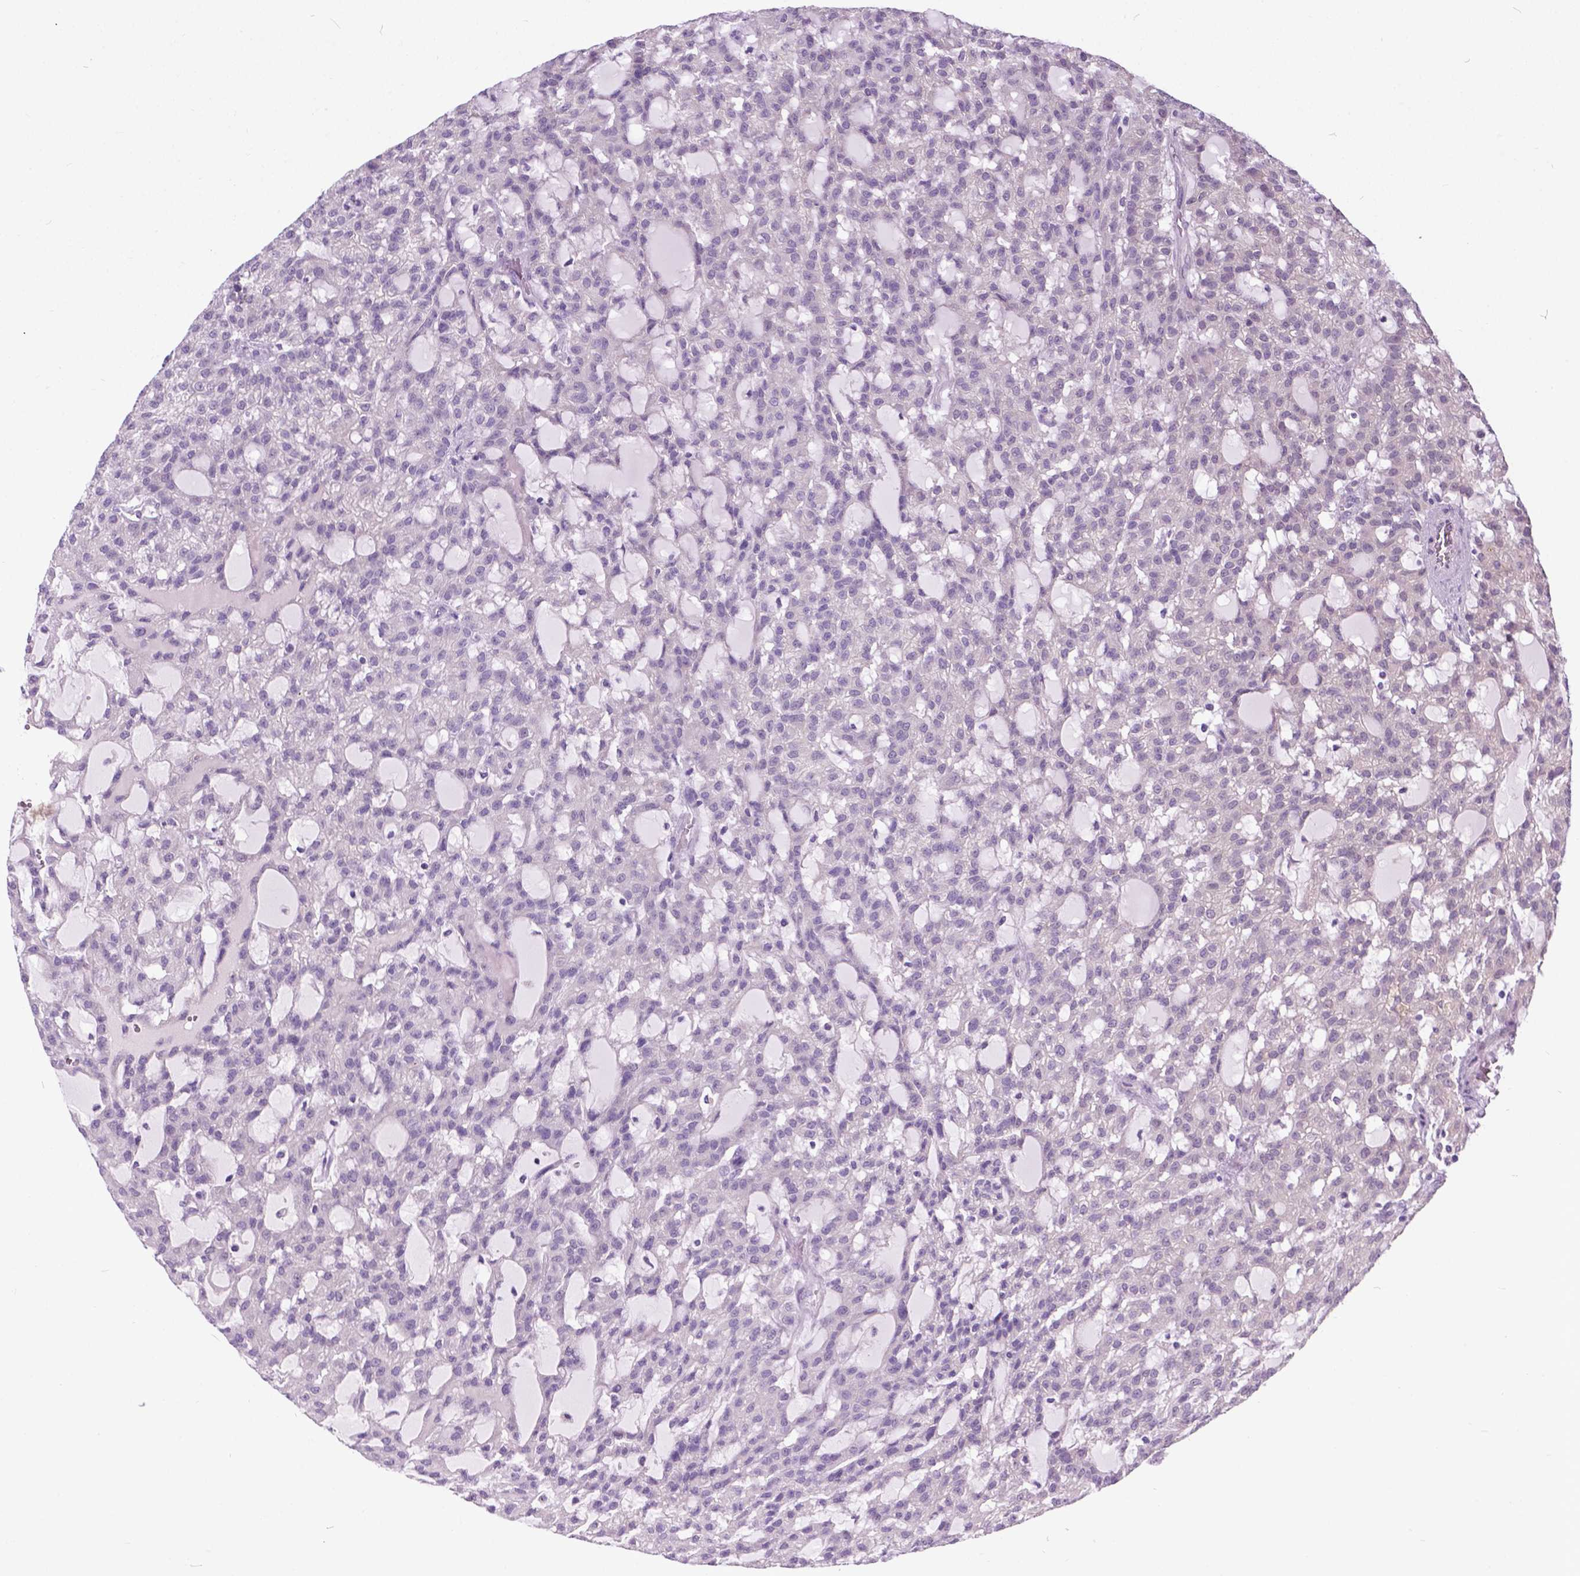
{"staining": {"intensity": "negative", "quantity": "none", "location": "none"}, "tissue": "renal cancer", "cell_type": "Tumor cells", "image_type": "cancer", "snomed": [{"axis": "morphology", "description": "Adenocarcinoma, NOS"}, {"axis": "topography", "description": "Kidney"}], "caption": "IHC image of renal adenocarcinoma stained for a protein (brown), which reveals no staining in tumor cells.", "gene": "APCDD1L", "patient": {"sex": "male", "age": 63}}